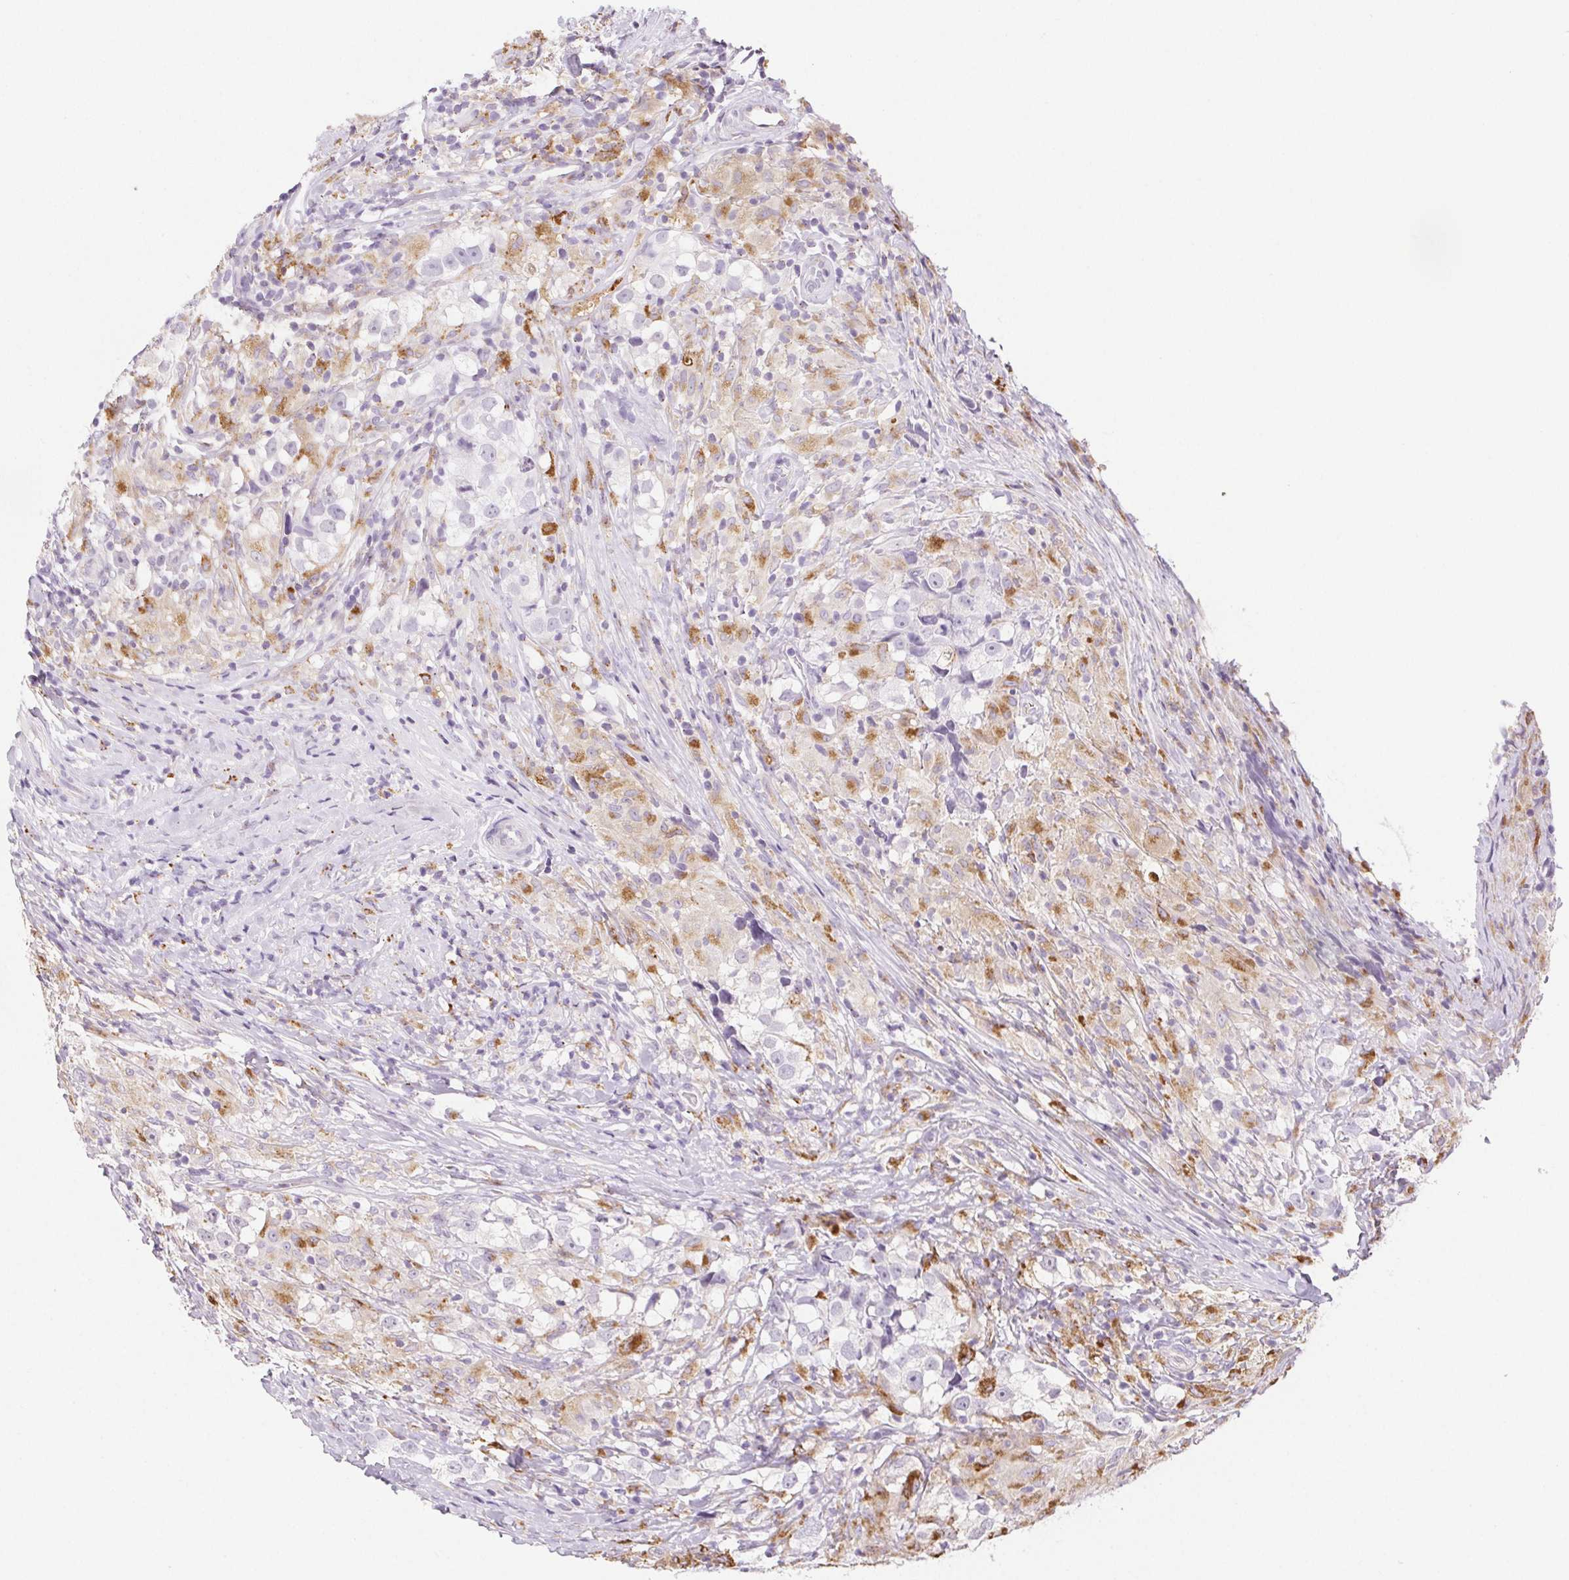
{"staining": {"intensity": "negative", "quantity": "none", "location": "none"}, "tissue": "testis cancer", "cell_type": "Tumor cells", "image_type": "cancer", "snomed": [{"axis": "morphology", "description": "Seminoma, NOS"}, {"axis": "topography", "description": "Testis"}], "caption": "IHC of human seminoma (testis) shows no positivity in tumor cells.", "gene": "LIPA", "patient": {"sex": "male", "age": 46}}